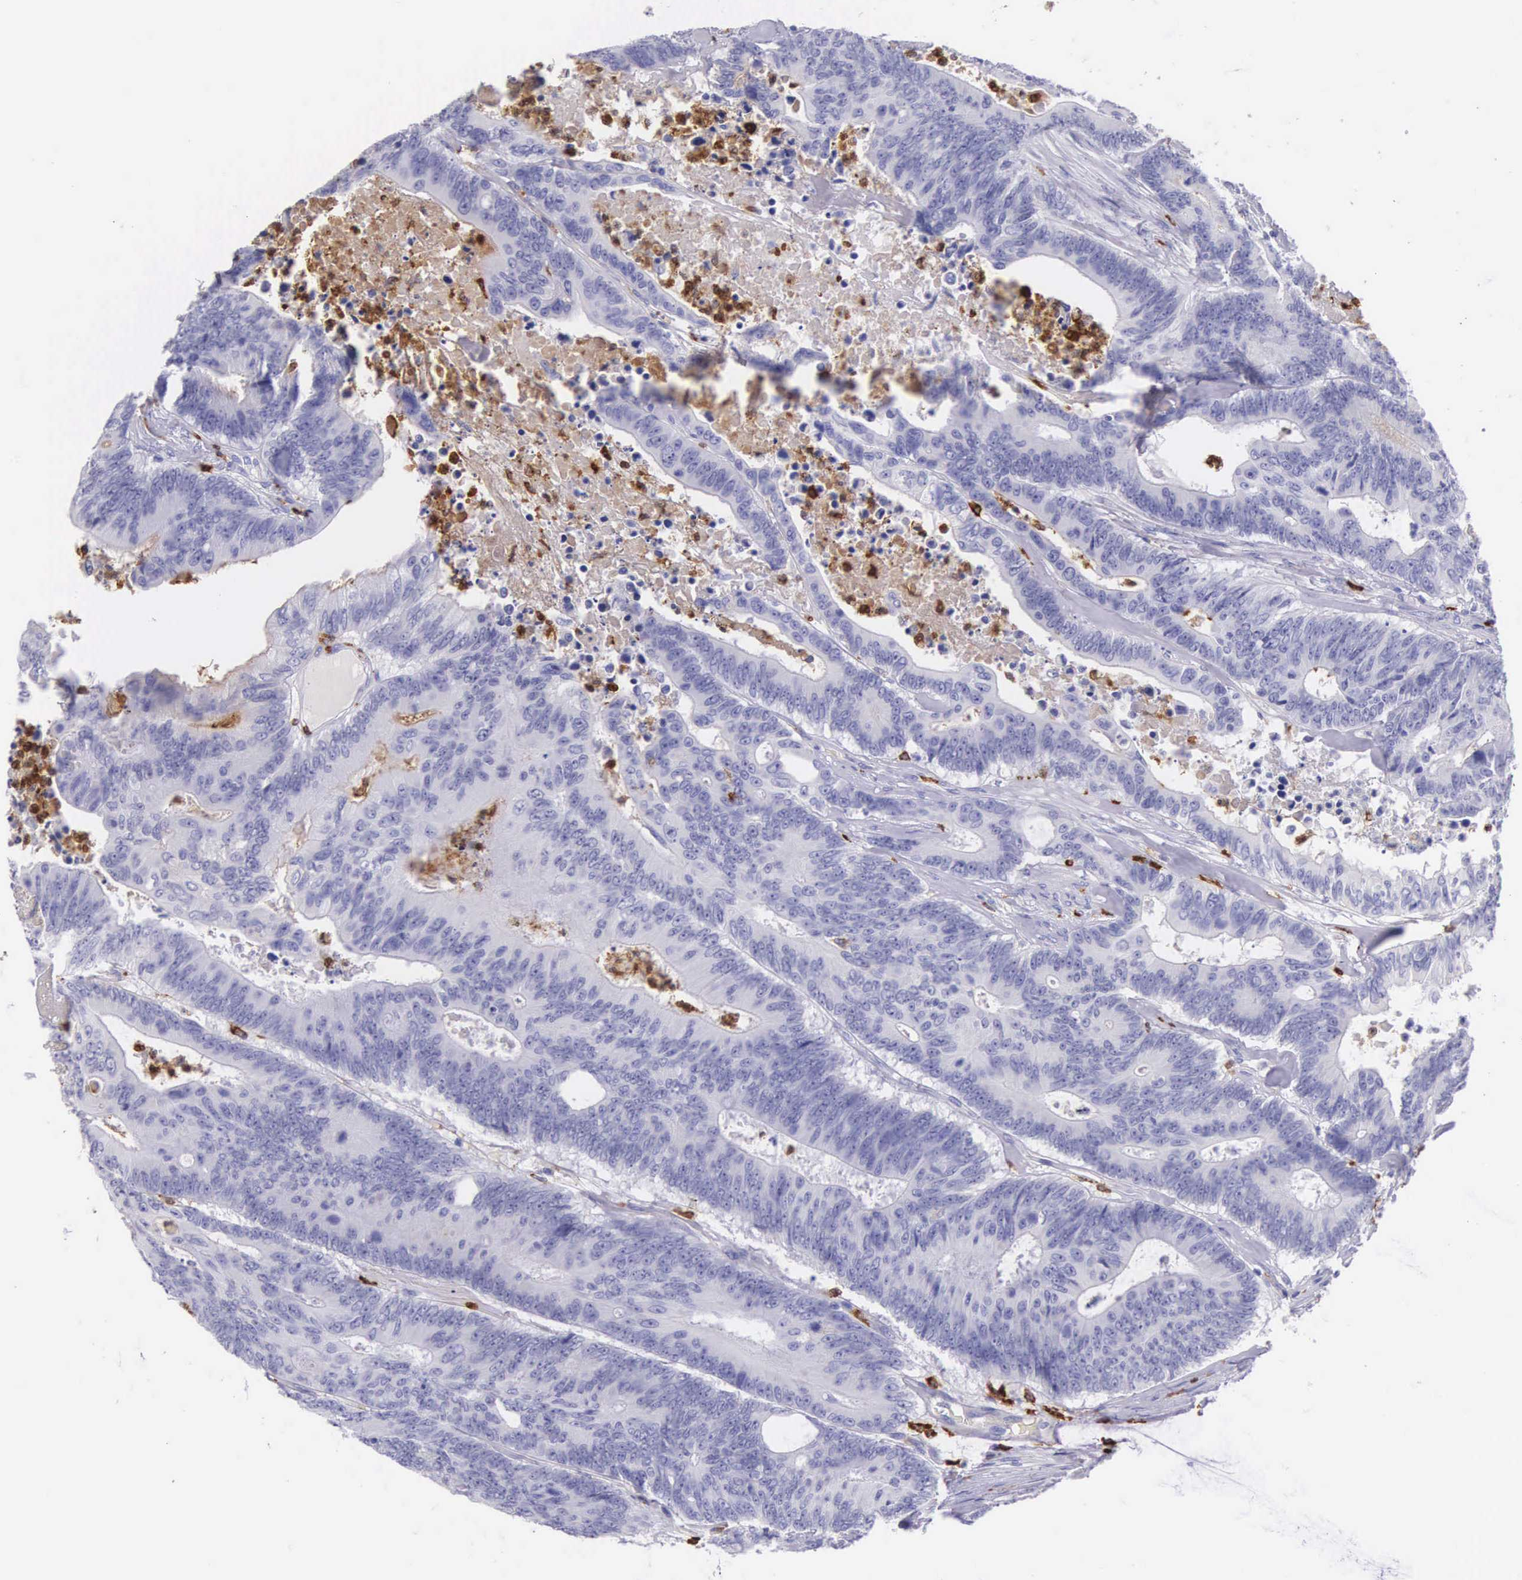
{"staining": {"intensity": "negative", "quantity": "none", "location": "none"}, "tissue": "colorectal cancer", "cell_type": "Tumor cells", "image_type": "cancer", "snomed": [{"axis": "morphology", "description": "Adenocarcinoma, NOS"}, {"axis": "topography", "description": "Colon"}], "caption": "An image of human colorectal cancer (adenocarcinoma) is negative for staining in tumor cells.", "gene": "FCN1", "patient": {"sex": "male", "age": 65}}